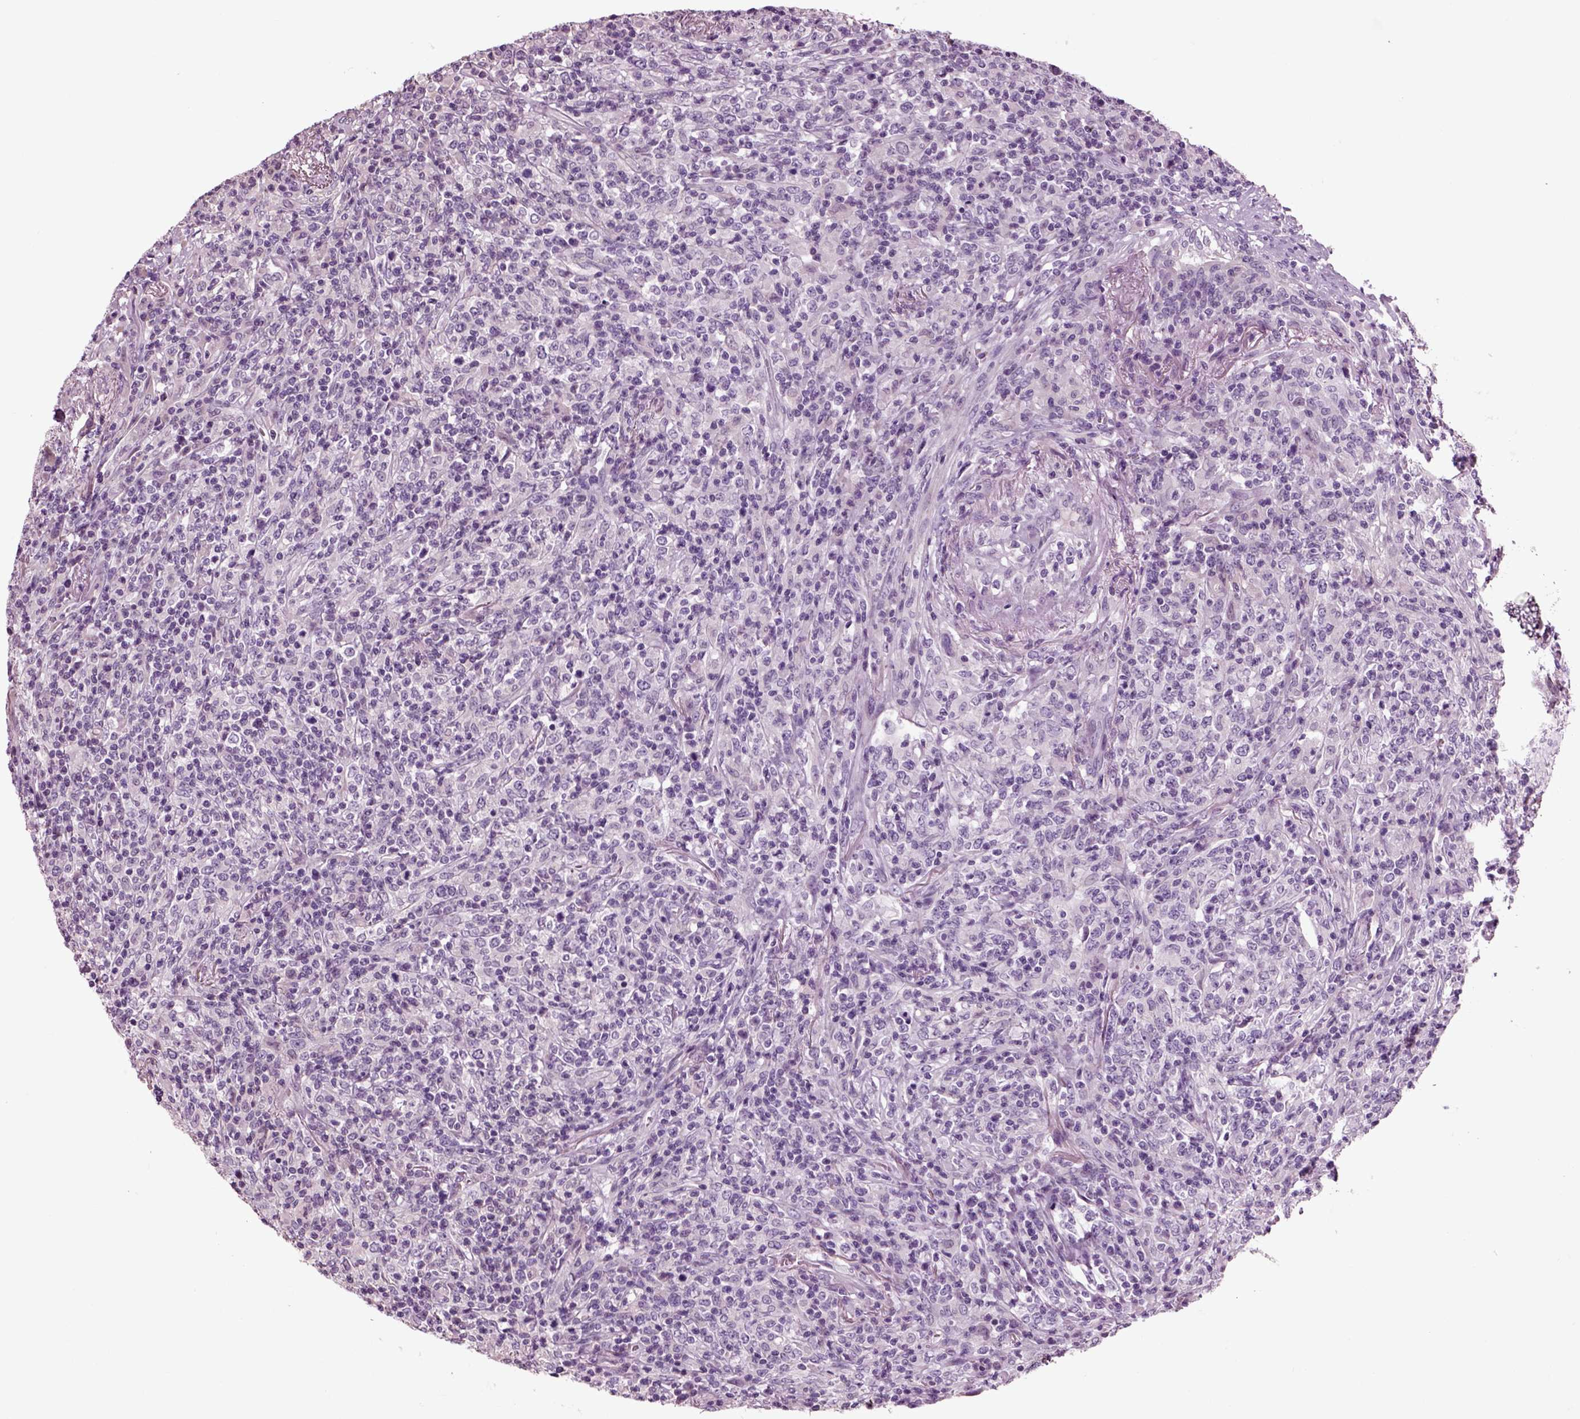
{"staining": {"intensity": "negative", "quantity": "none", "location": "none"}, "tissue": "lymphoma", "cell_type": "Tumor cells", "image_type": "cancer", "snomed": [{"axis": "morphology", "description": "Malignant lymphoma, non-Hodgkin's type, High grade"}, {"axis": "topography", "description": "Lung"}], "caption": "DAB immunohistochemical staining of human high-grade malignant lymphoma, non-Hodgkin's type shows no significant positivity in tumor cells.", "gene": "CHGB", "patient": {"sex": "male", "age": 79}}